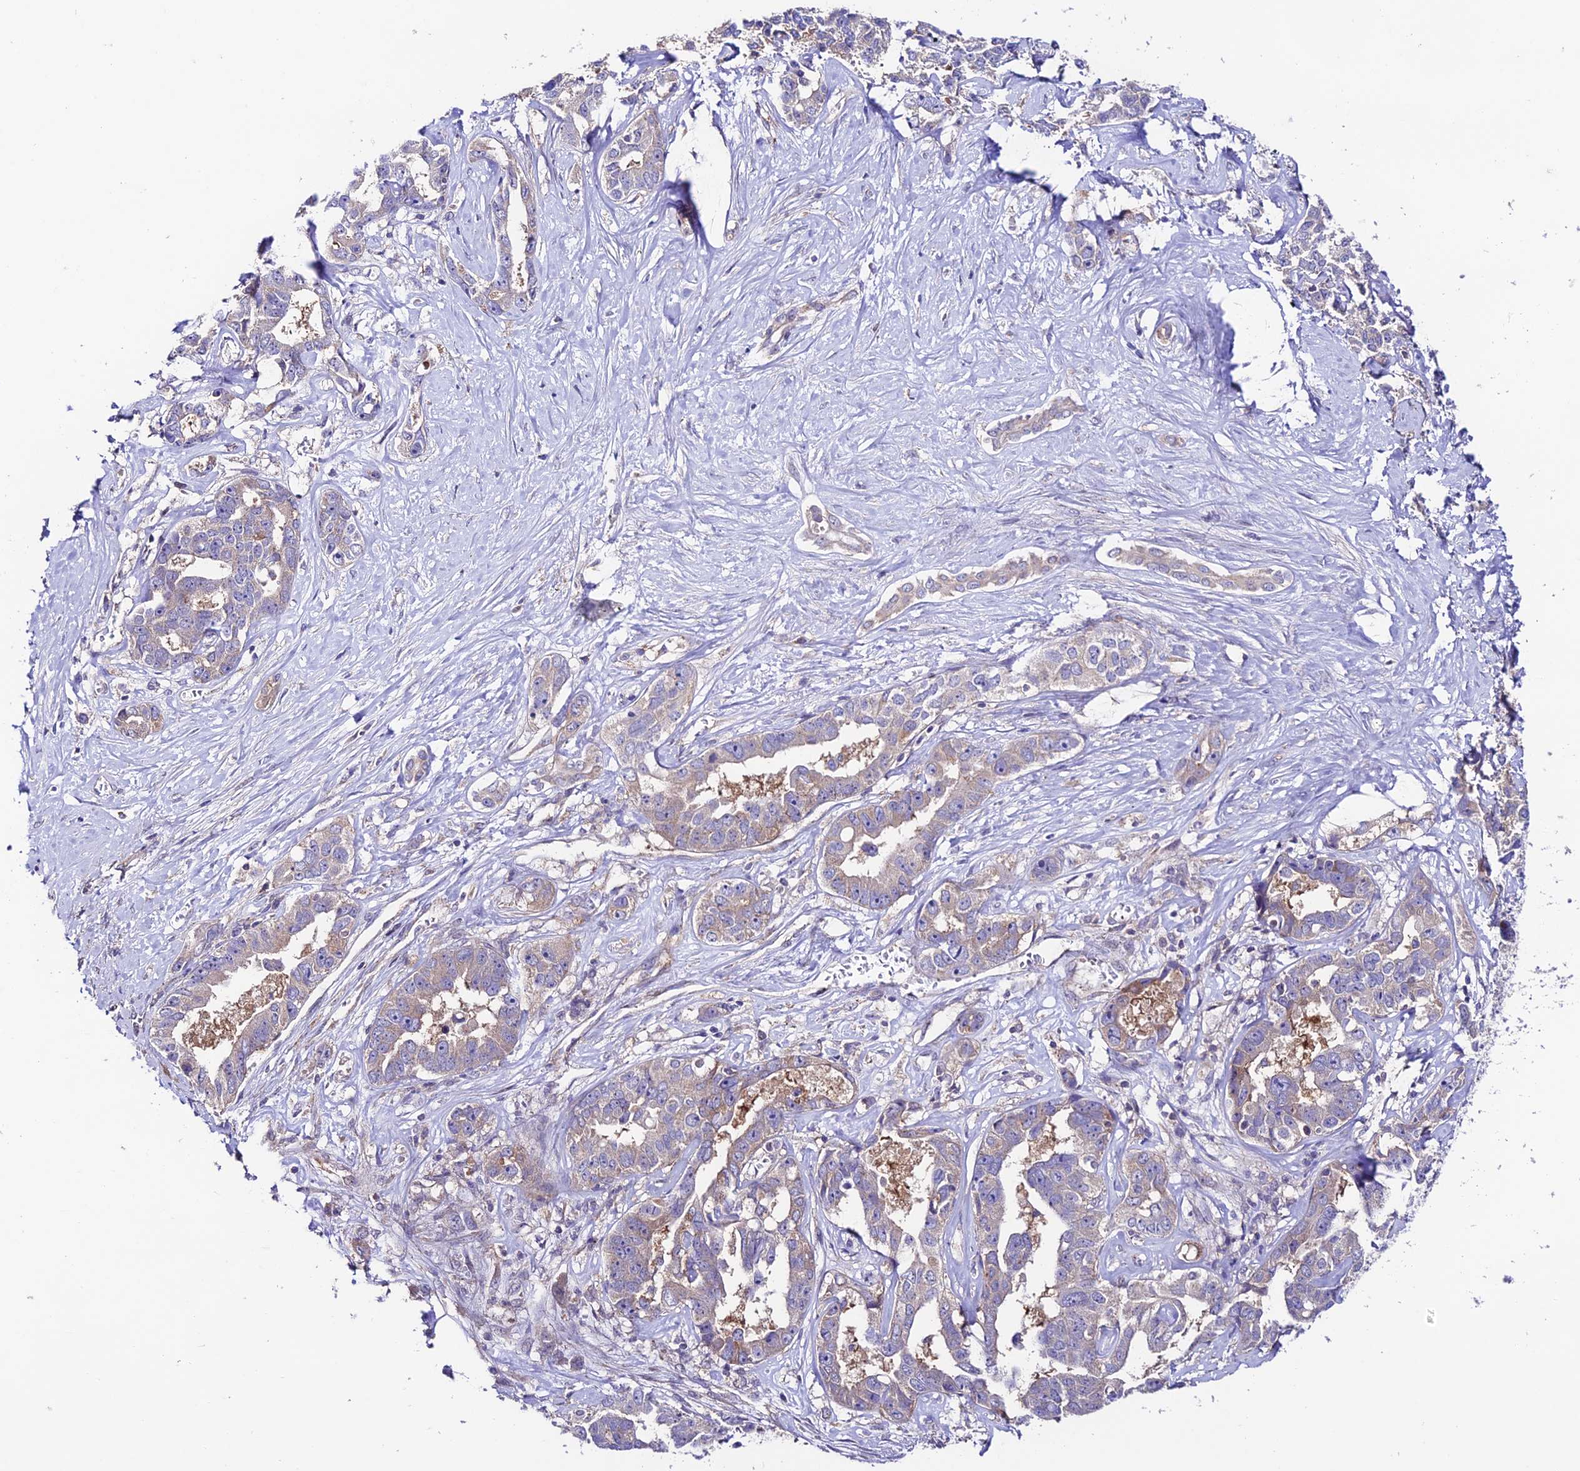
{"staining": {"intensity": "weak", "quantity": "<25%", "location": "cytoplasmic/membranous"}, "tissue": "liver cancer", "cell_type": "Tumor cells", "image_type": "cancer", "snomed": [{"axis": "morphology", "description": "Cholangiocarcinoma"}, {"axis": "topography", "description": "Liver"}], "caption": "Tumor cells show no significant staining in liver cancer (cholangiocarcinoma).", "gene": "BRME1", "patient": {"sex": "male", "age": 59}}